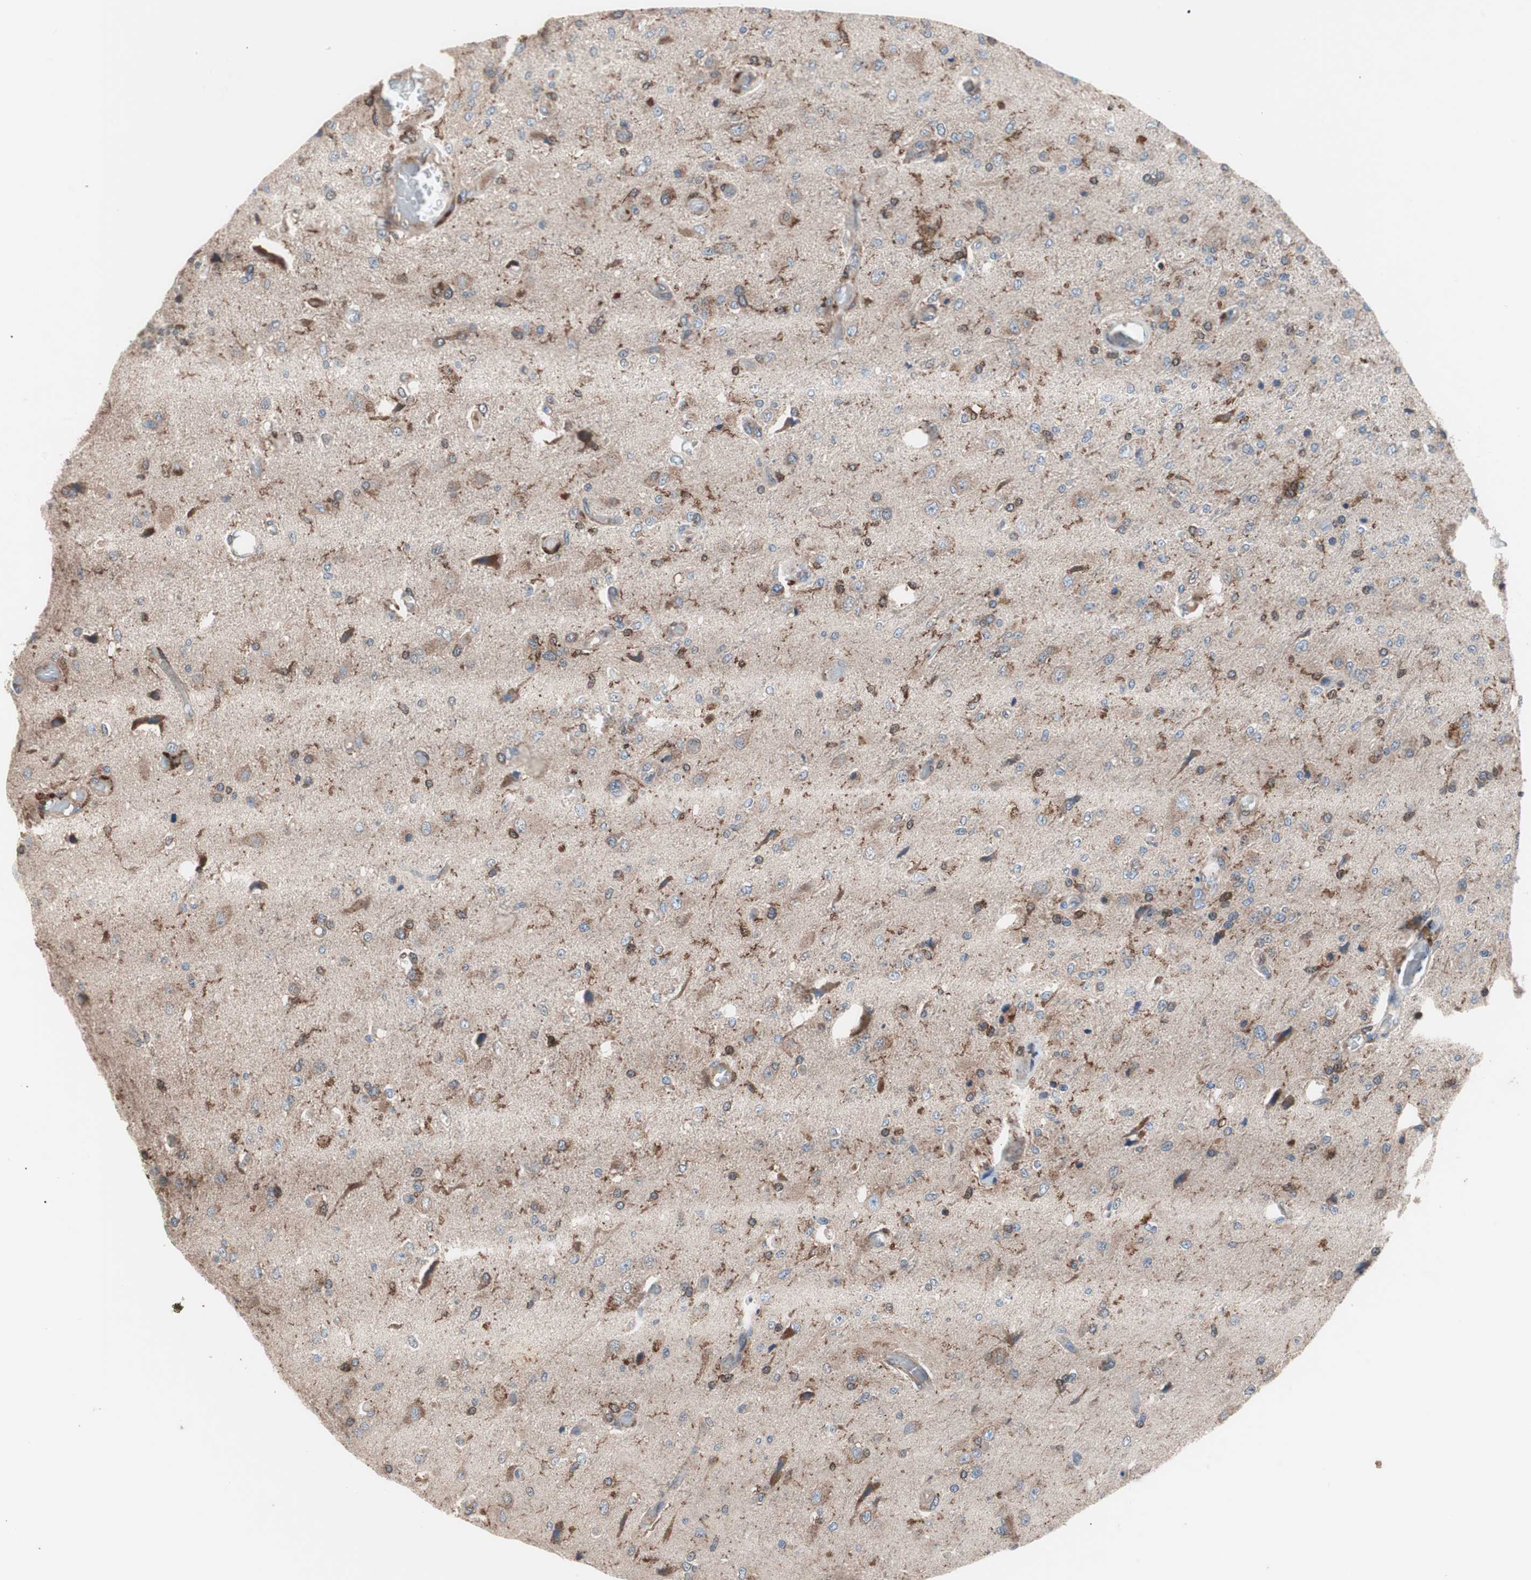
{"staining": {"intensity": "weak", "quantity": ">75%", "location": "cytoplasmic/membranous"}, "tissue": "glioma", "cell_type": "Tumor cells", "image_type": "cancer", "snomed": [{"axis": "morphology", "description": "Normal tissue, NOS"}, {"axis": "morphology", "description": "Glioma, malignant, High grade"}, {"axis": "topography", "description": "Cerebral cortex"}], "caption": "This histopathology image demonstrates glioma stained with IHC to label a protein in brown. The cytoplasmic/membranous of tumor cells show weak positivity for the protein. Nuclei are counter-stained blue.", "gene": "PIK3R1", "patient": {"sex": "male", "age": 77}}